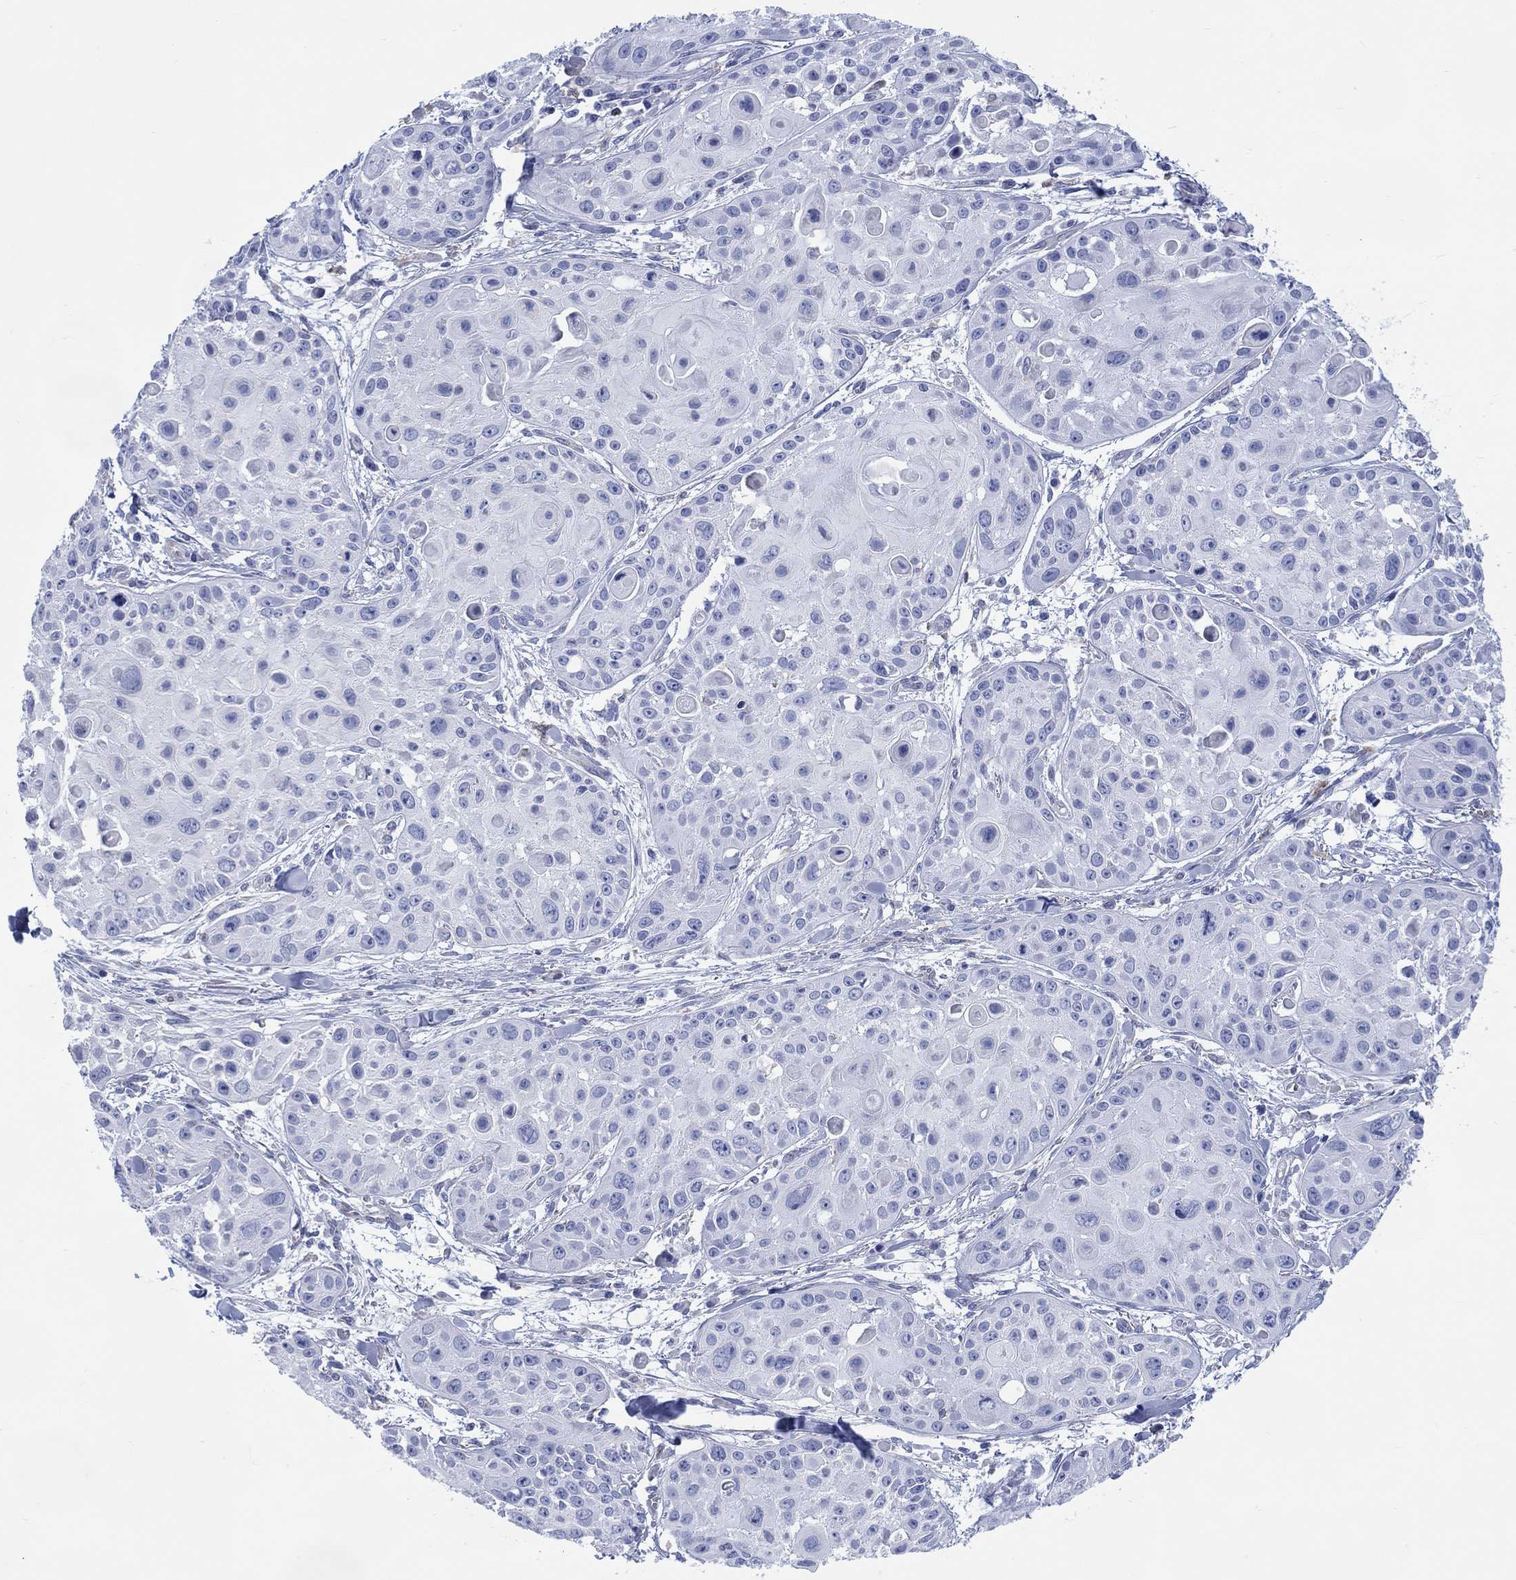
{"staining": {"intensity": "negative", "quantity": "none", "location": "none"}, "tissue": "skin cancer", "cell_type": "Tumor cells", "image_type": "cancer", "snomed": [{"axis": "morphology", "description": "Squamous cell carcinoma, NOS"}, {"axis": "topography", "description": "Skin"}, {"axis": "topography", "description": "Anal"}], "caption": "A photomicrograph of human skin cancer is negative for staining in tumor cells.", "gene": "DDI1", "patient": {"sex": "female", "age": 75}}